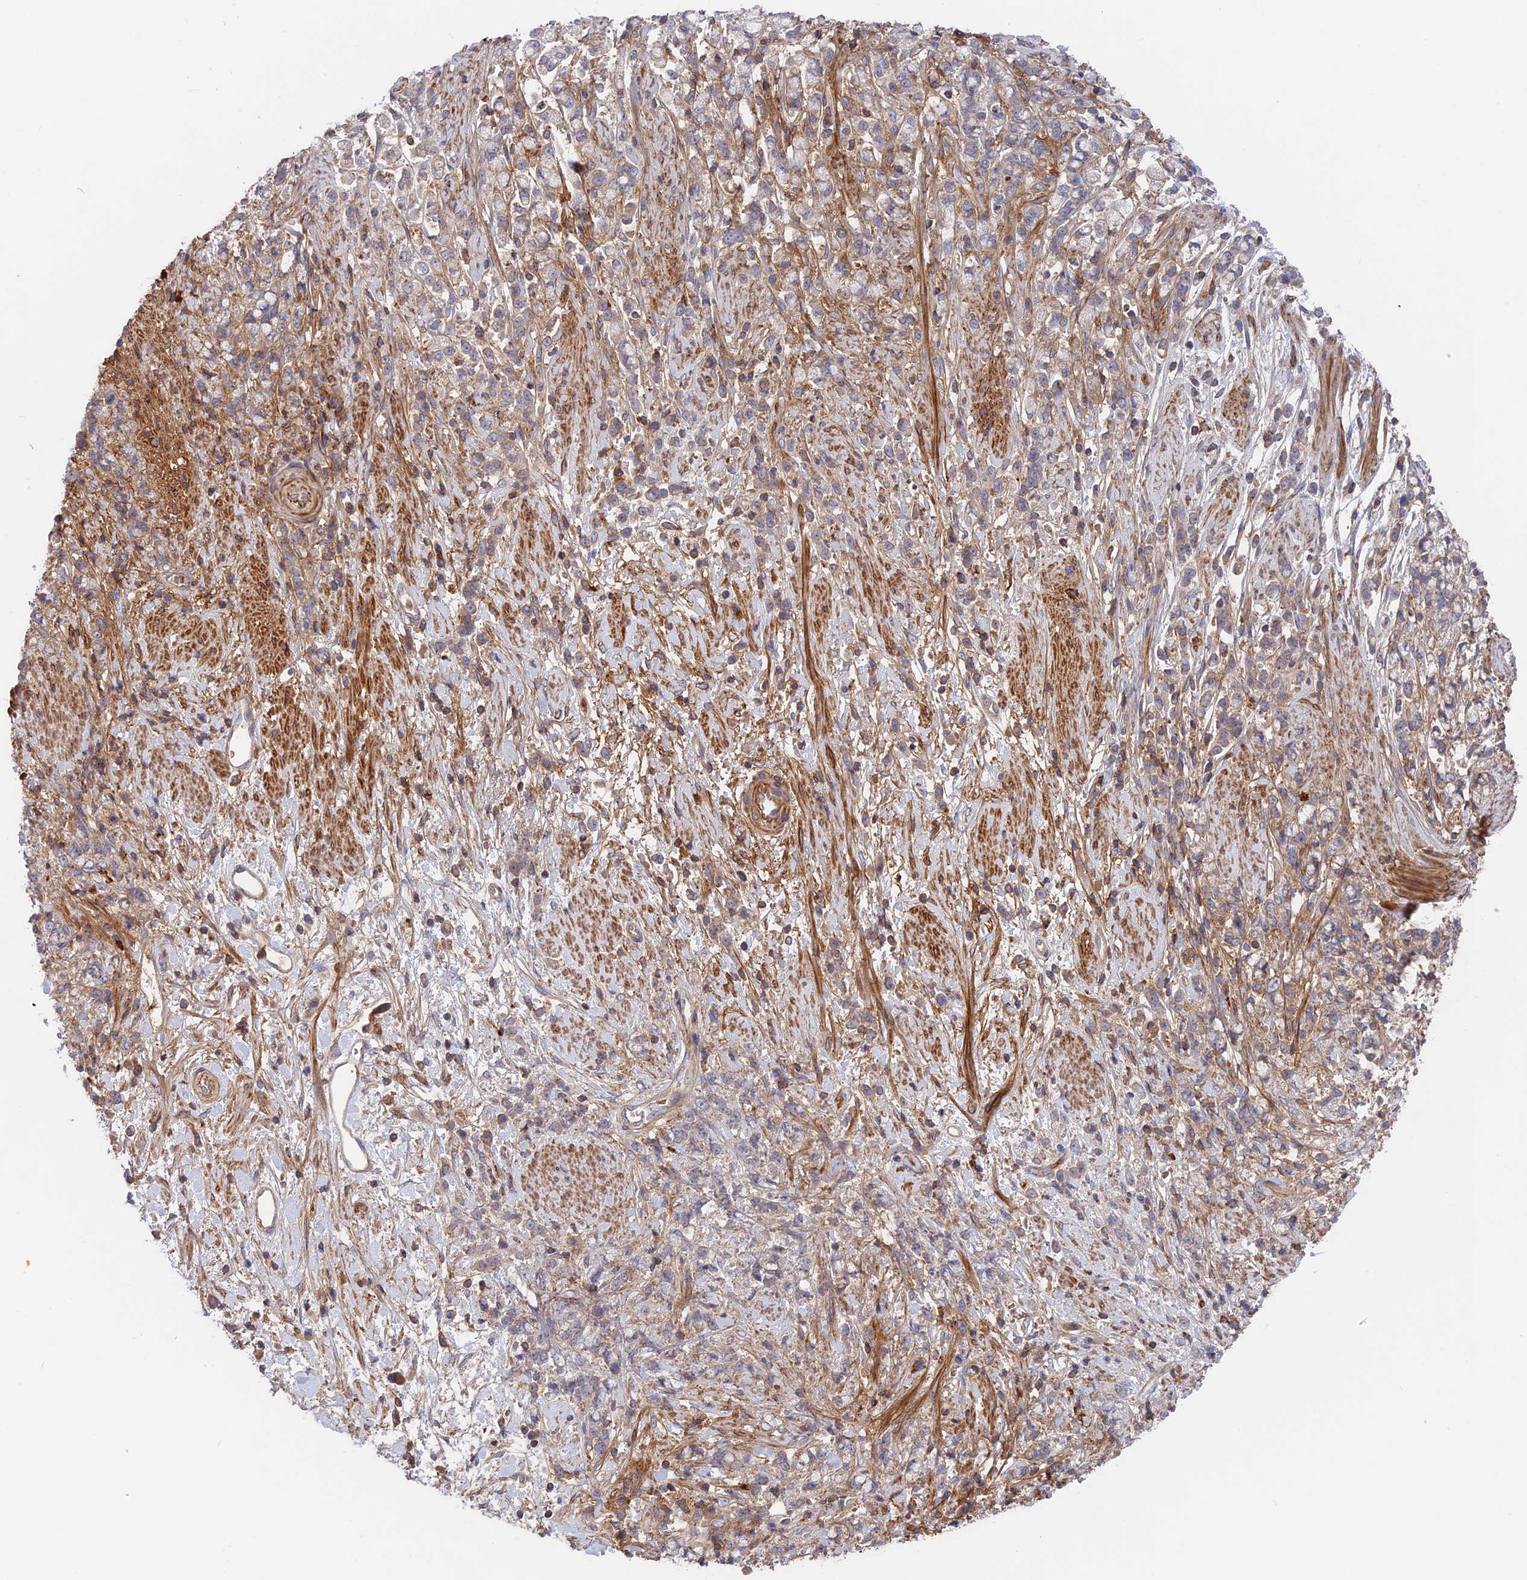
{"staining": {"intensity": "weak", "quantity": "<25%", "location": "cytoplasmic/membranous"}, "tissue": "stomach cancer", "cell_type": "Tumor cells", "image_type": "cancer", "snomed": [{"axis": "morphology", "description": "Adenocarcinoma, NOS"}, {"axis": "topography", "description": "Stomach"}], "caption": "An IHC micrograph of stomach cancer (adenocarcinoma) is shown. There is no staining in tumor cells of stomach cancer (adenocarcinoma).", "gene": "CPNE7", "patient": {"sex": "female", "age": 60}}